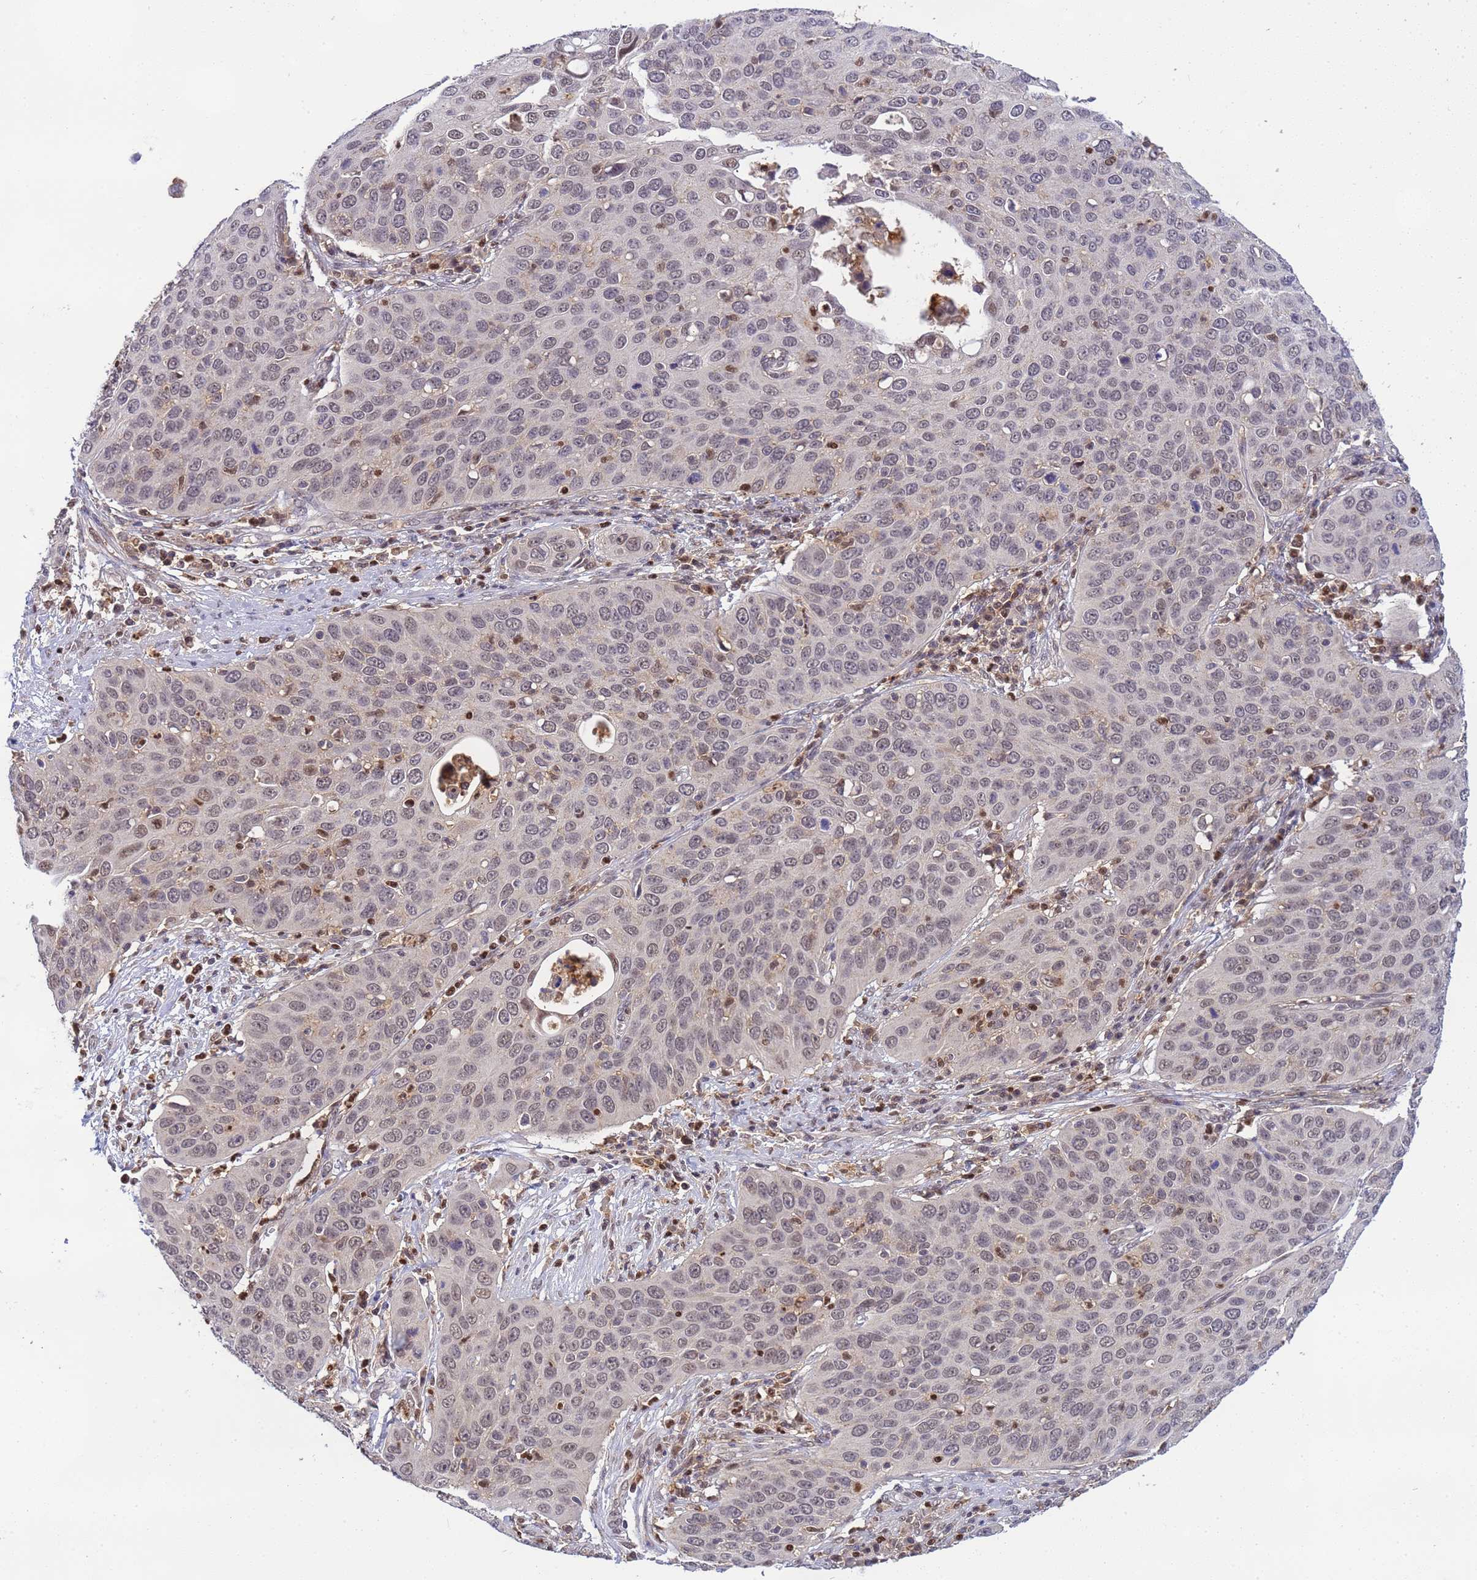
{"staining": {"intensity": "weak", "quantity": "25%-75%", "location": "nuclear"}, "tissue": "cervical cancer", "cell_type": "Tumor cells", "image_type": "cancer", "snomed": [{"axis": "morphology", "description": "Squamous cell carcinoma, NOS"}, {"axis": "topography", "description": "Cervix"}], "caption": "Tumor cells show low levels of weak nuclear positivity in approximately 25%-75% of cells in squamous cell carcinoma (cervical).", "gene": "CD53", "patient": {"sex": "female", "age": 36}}